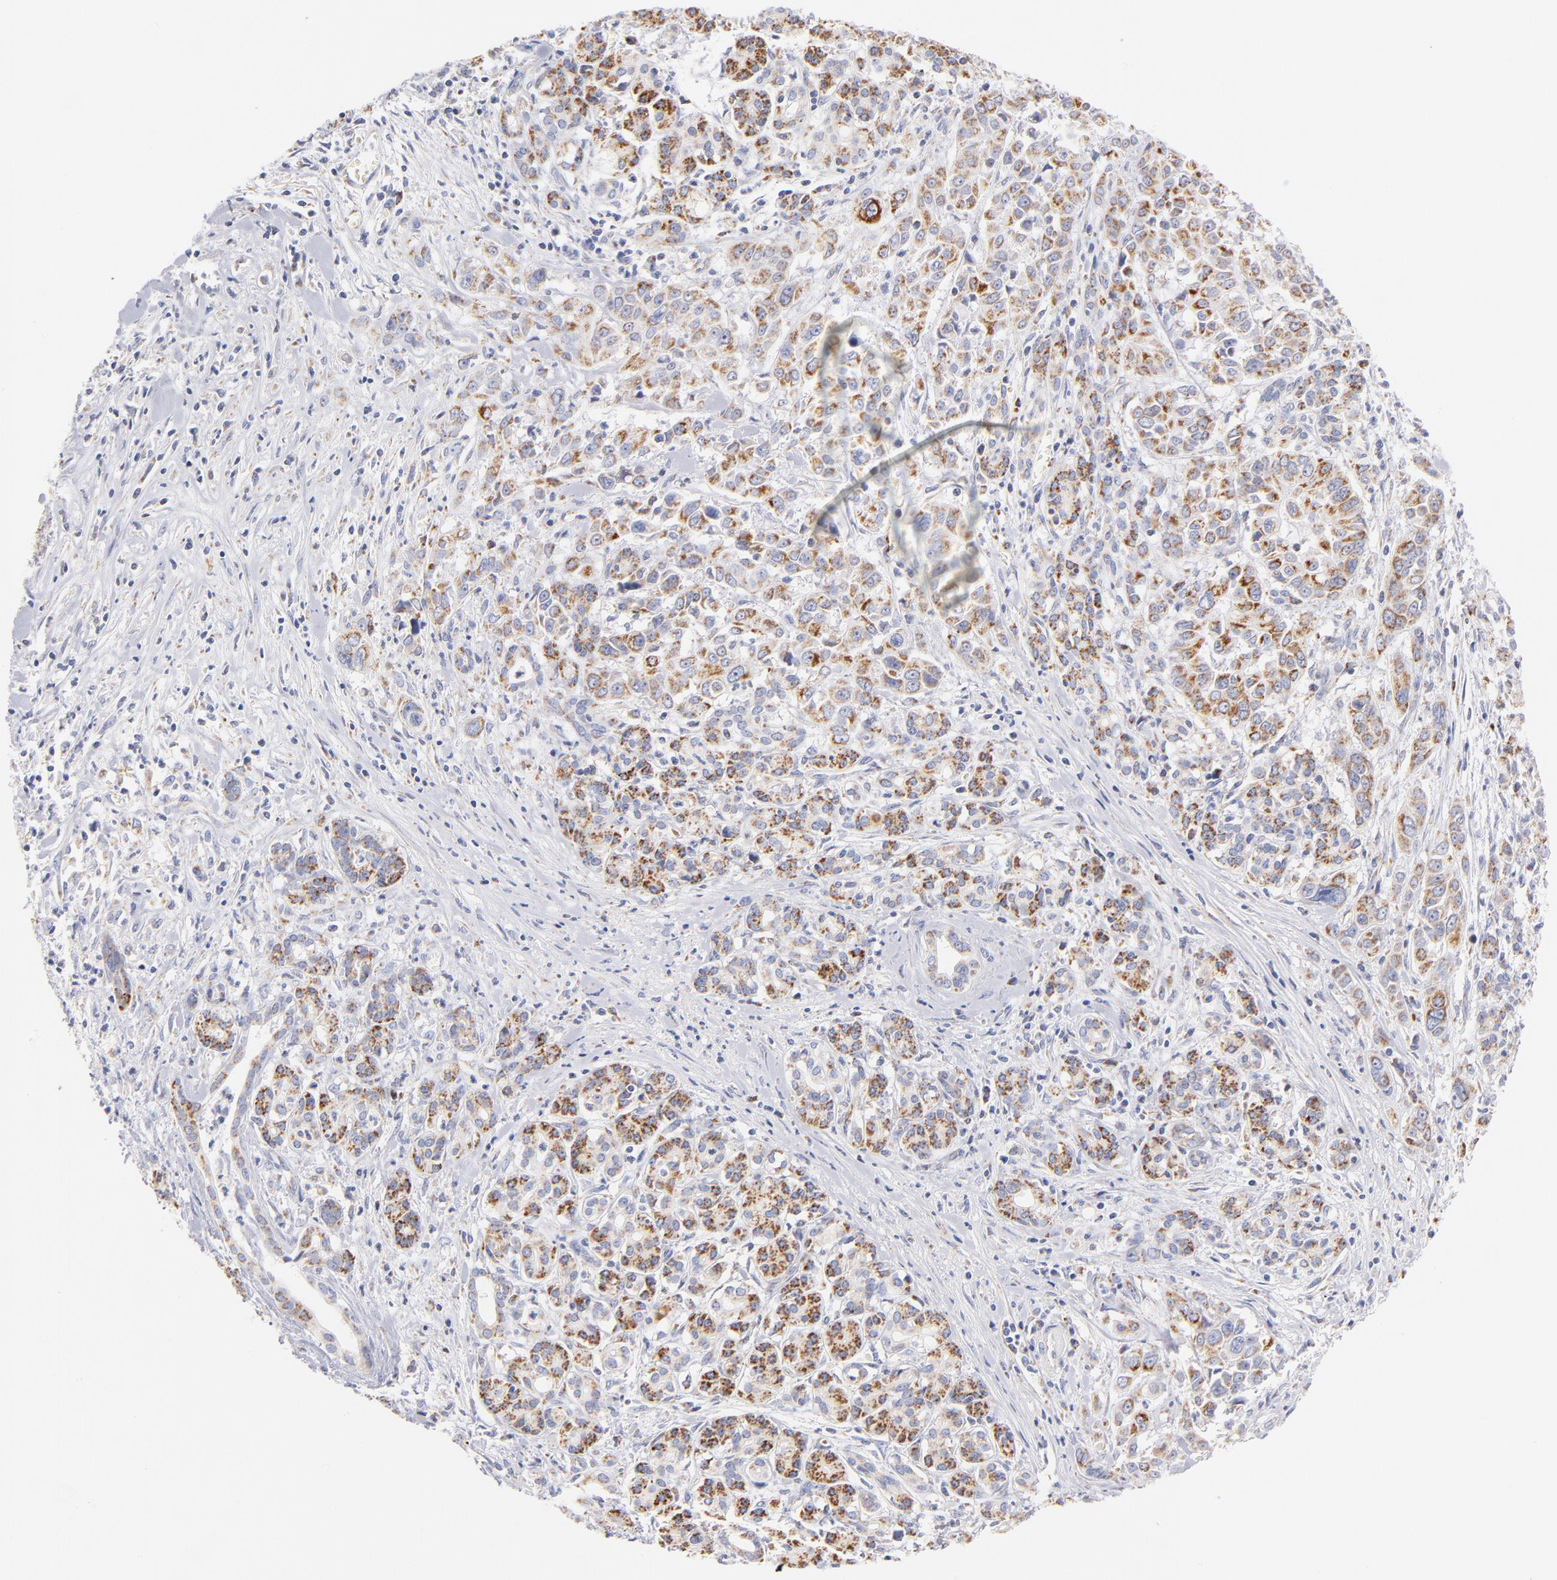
{"staining": {"intensity": "strong", "quantity": ">75%", "location": "cytoplasmic/membranous"}, "tissue": "pancreatic cancer", "cell_type": "Tumor cells", "image_type": "cancer", "snomed": [{"axis": "morphology", "description": "Adenocarcinoma, NOS"}, {"axis": "topography", "description": "Pancreas"}], "caption": "Immunohistochemical staining of adenocarcinoma (pancreatic) reveals high levels of strong cytoplasmic/membranous expression in approximately >75% of tumor cells.", "gene": "AIFM1", "patient": {"sex": "female", "age": 52}}